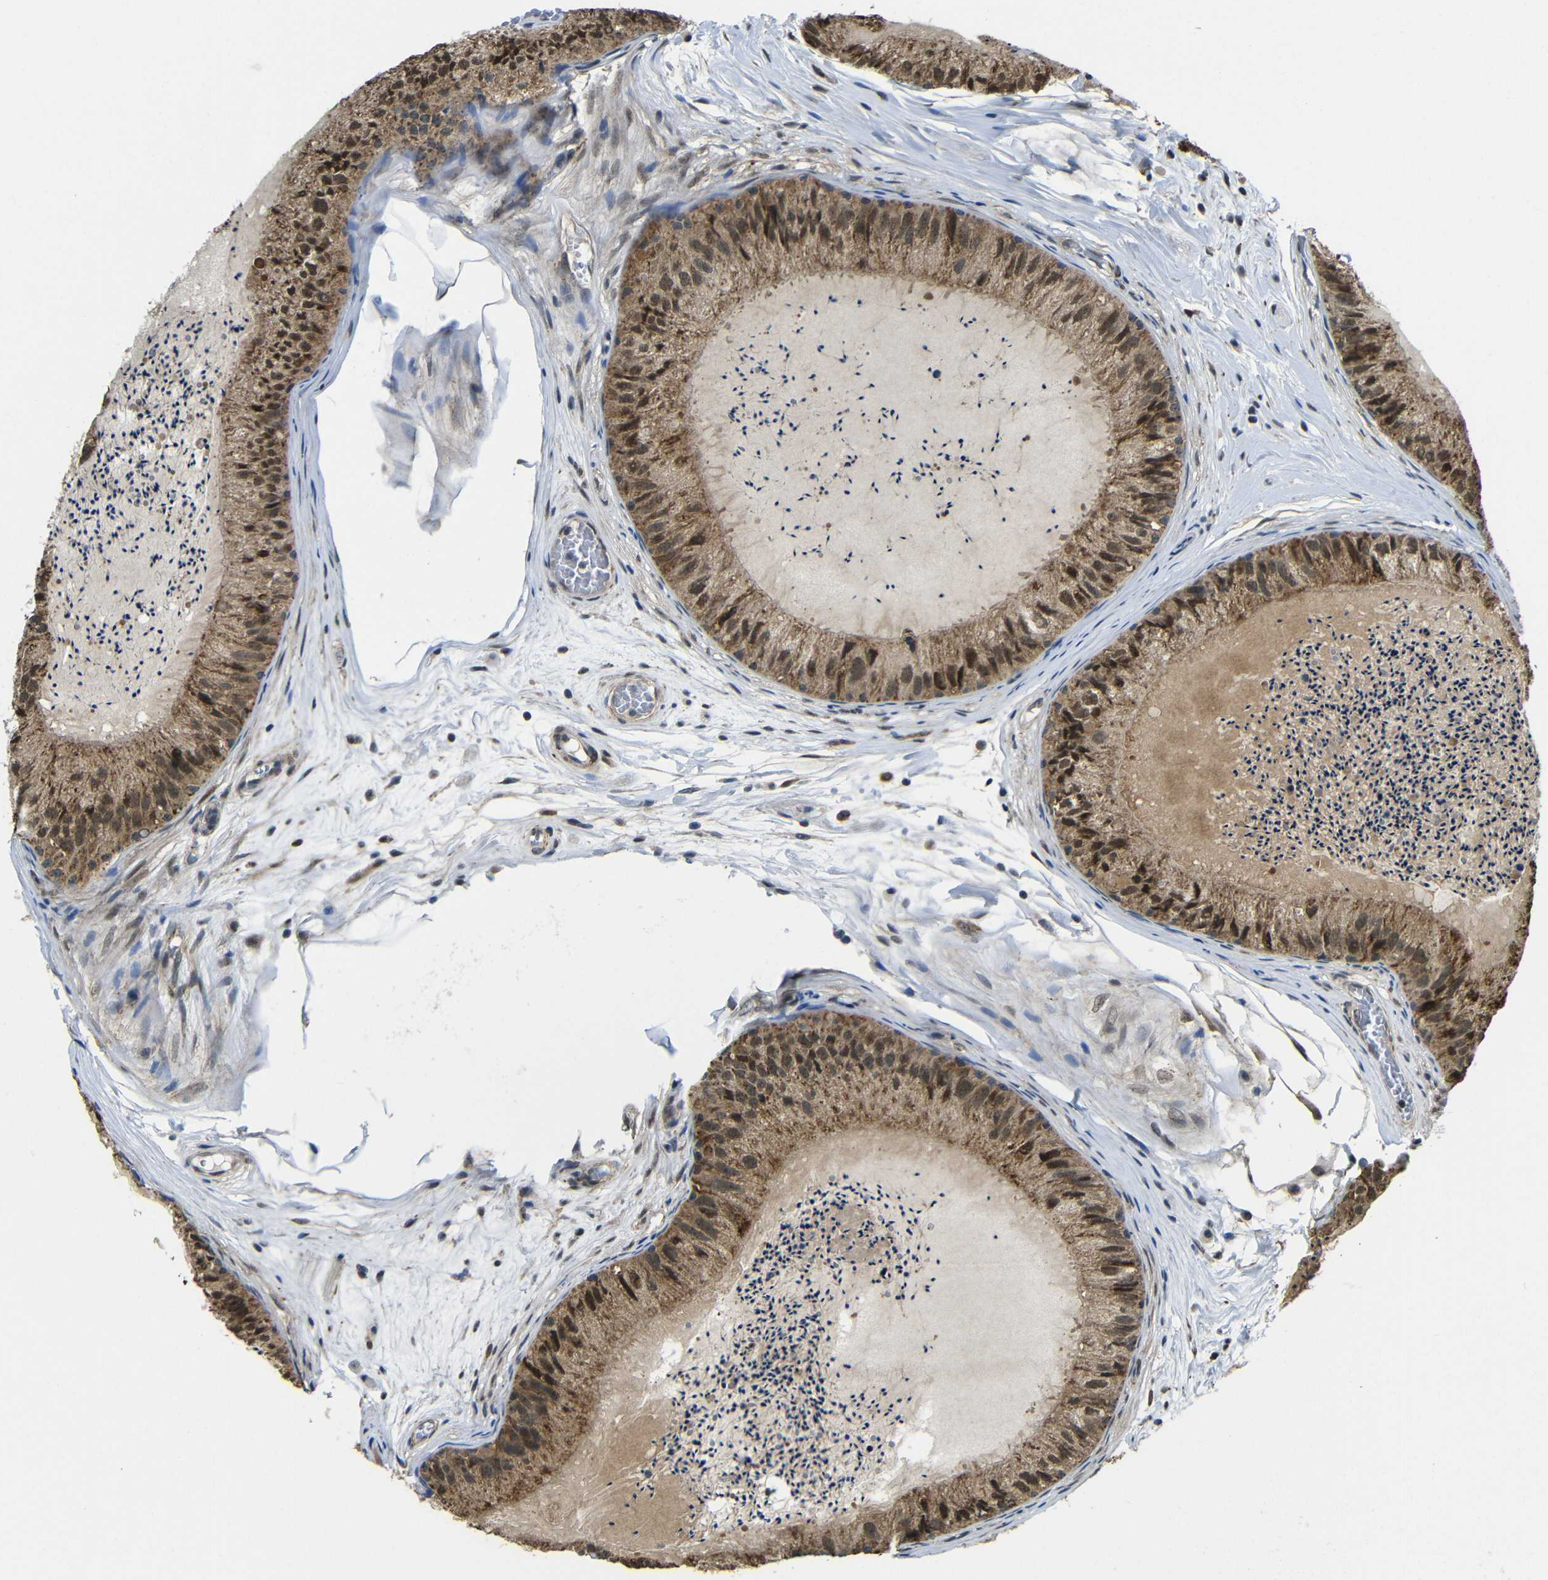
{"staining": {"intensity": "moderate", "quantity": ">75%", "location": "cytoplasmic/membranous,nuclear"}, "tissue": "epididymis", "cell_type": "Glandular cells", "image_type": "normal", "snomed": [{"axis": "morphology", "description": "Normal tissue, NOS"}, {"axis": "topography", "description": "Epididymis"}], "caption": "Protein staining by IHC demonstrates moderate cytoplasmic/membranous,nuclear staining in approximately >75% of glandular cells in benign epididymis.", "gene": "FAM172A", "patient": {"sex": "male", "age": 31}}